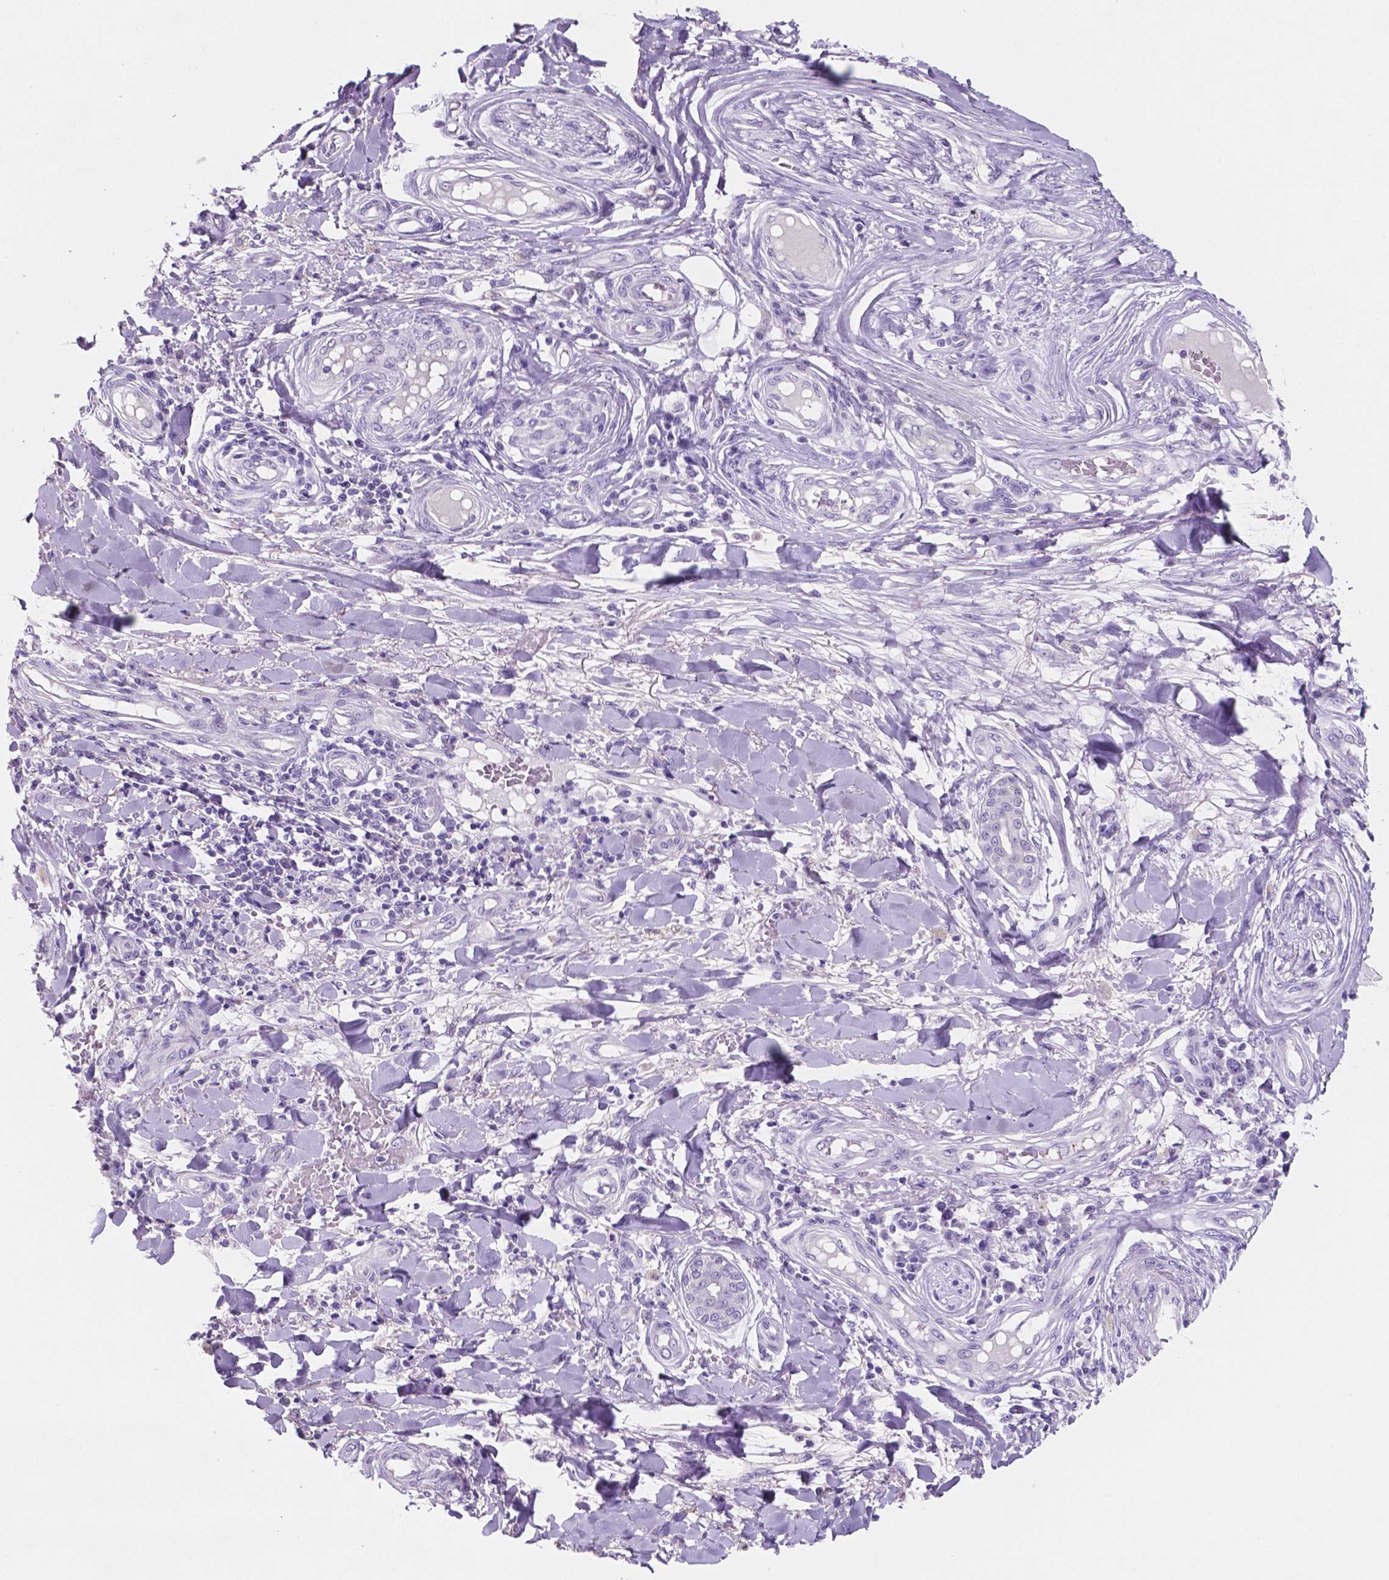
{"staining": {"intensity": "weak", "quantity": "<25%", "location": "cytoplasmic/membranous"}, "tissue": "skin cancer", "cell_type": "Tumor cells", "image_type": "cancer", "snomed": [{"axis": "morphology", "description": "Squamous cell carcinoma, NOS"}, {"axis": "topography", "description": "Skin"}], "caption": "Skin squamous cell carcinoma was stained to show a protein in brown. There is no significant expression in tumor cells. (DAB immunohistochemistry, high magnification).", "gene": "EBLN2", "patient": {"sex": "male", "age": 70}}